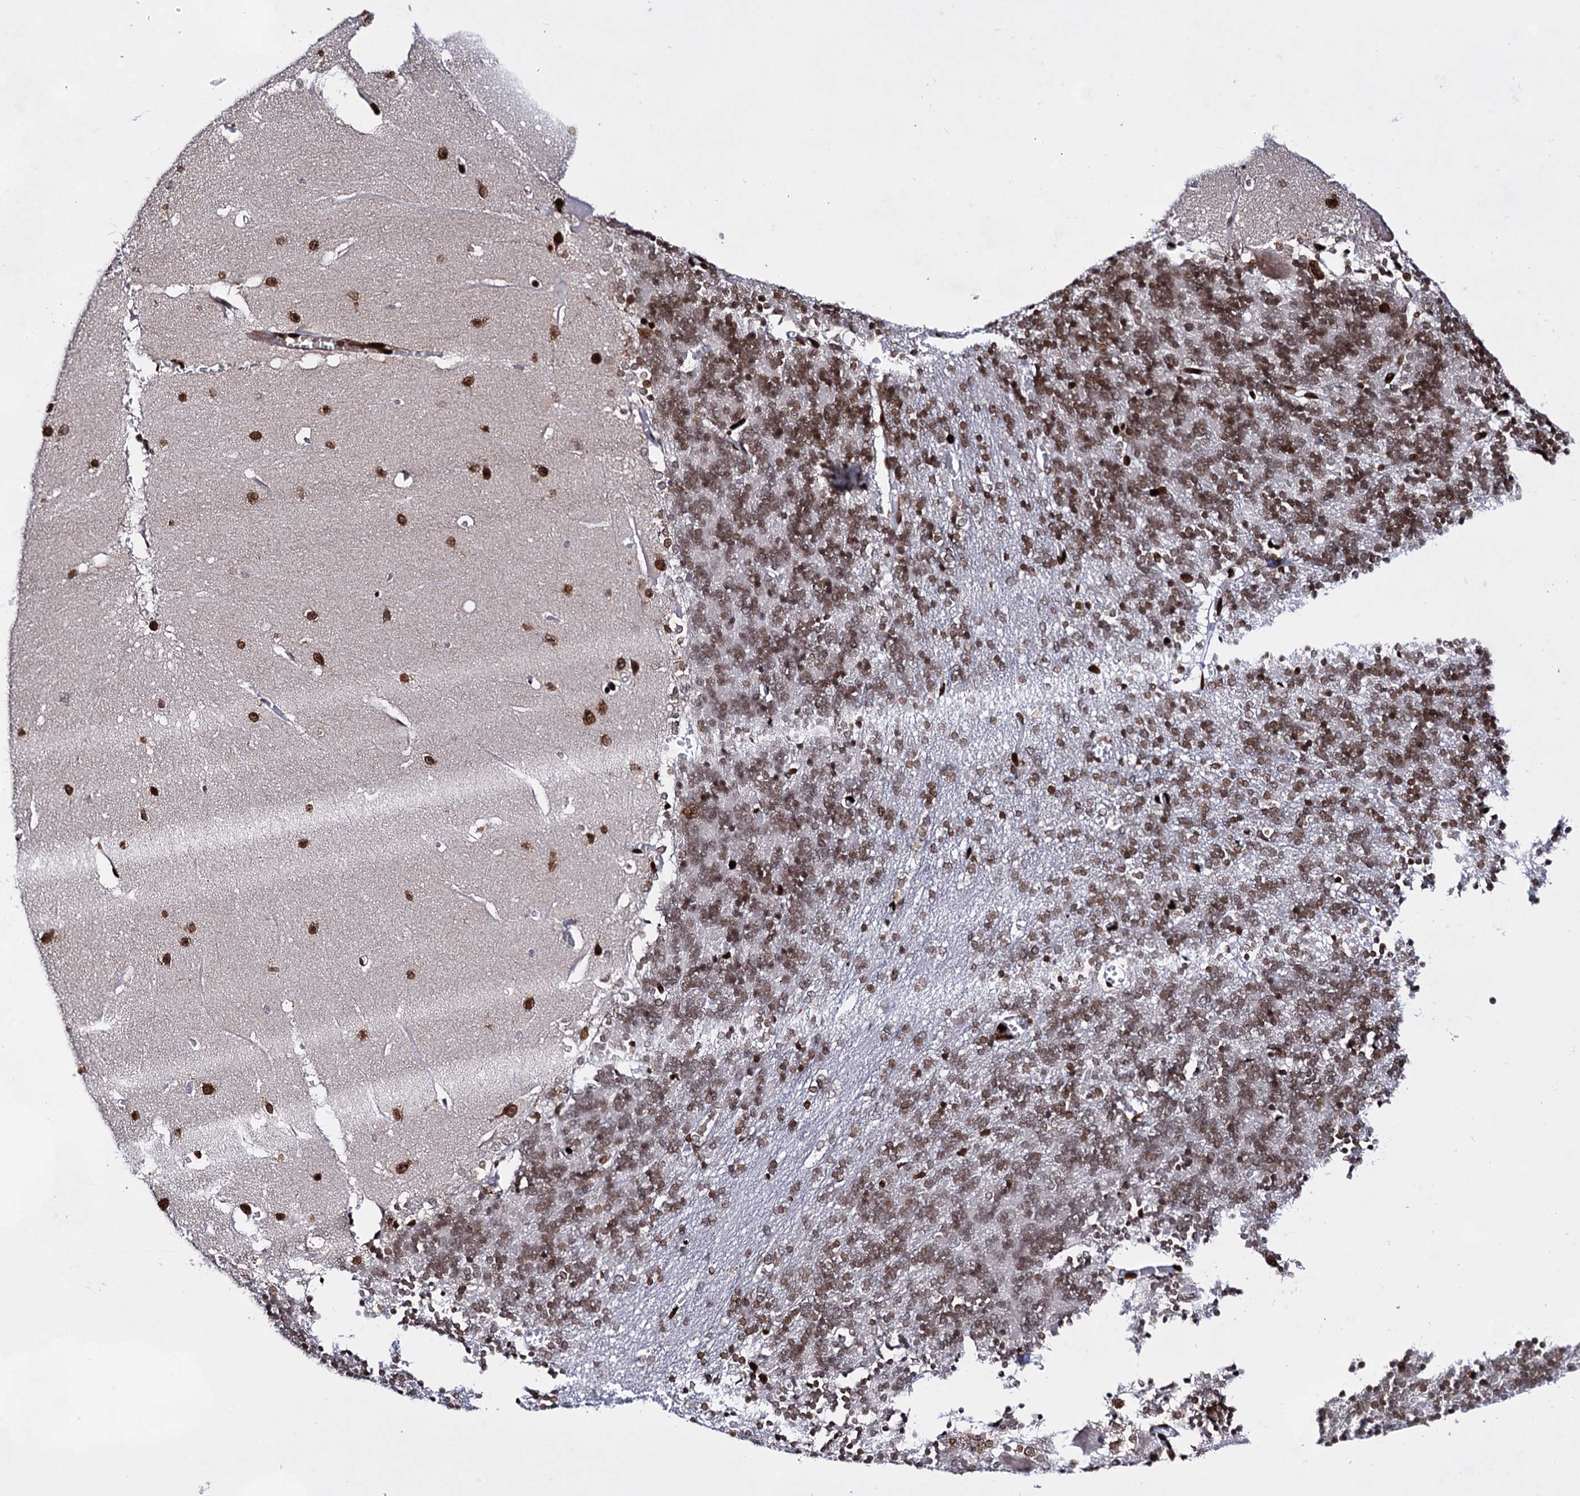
{"staining": {"intensity": "moderate", "quantity": ">75%", "location": "nuclear"}, "tissue": "cerebellum", "cell_type": "Cells in granular layer", "image_type": "normal", "snomed": [{"axis": "morphology", "description": "Normal tissue, NOS"}, {"axis": "topography", "description": "Cerebellum"}], "caption": "A medium amount of moderate nuclear expression is identified in about >75% of cells in granular layer in benign cerebellum.", "gene": "HMGB2", "patient": {"sex": "male", "age": 37}}